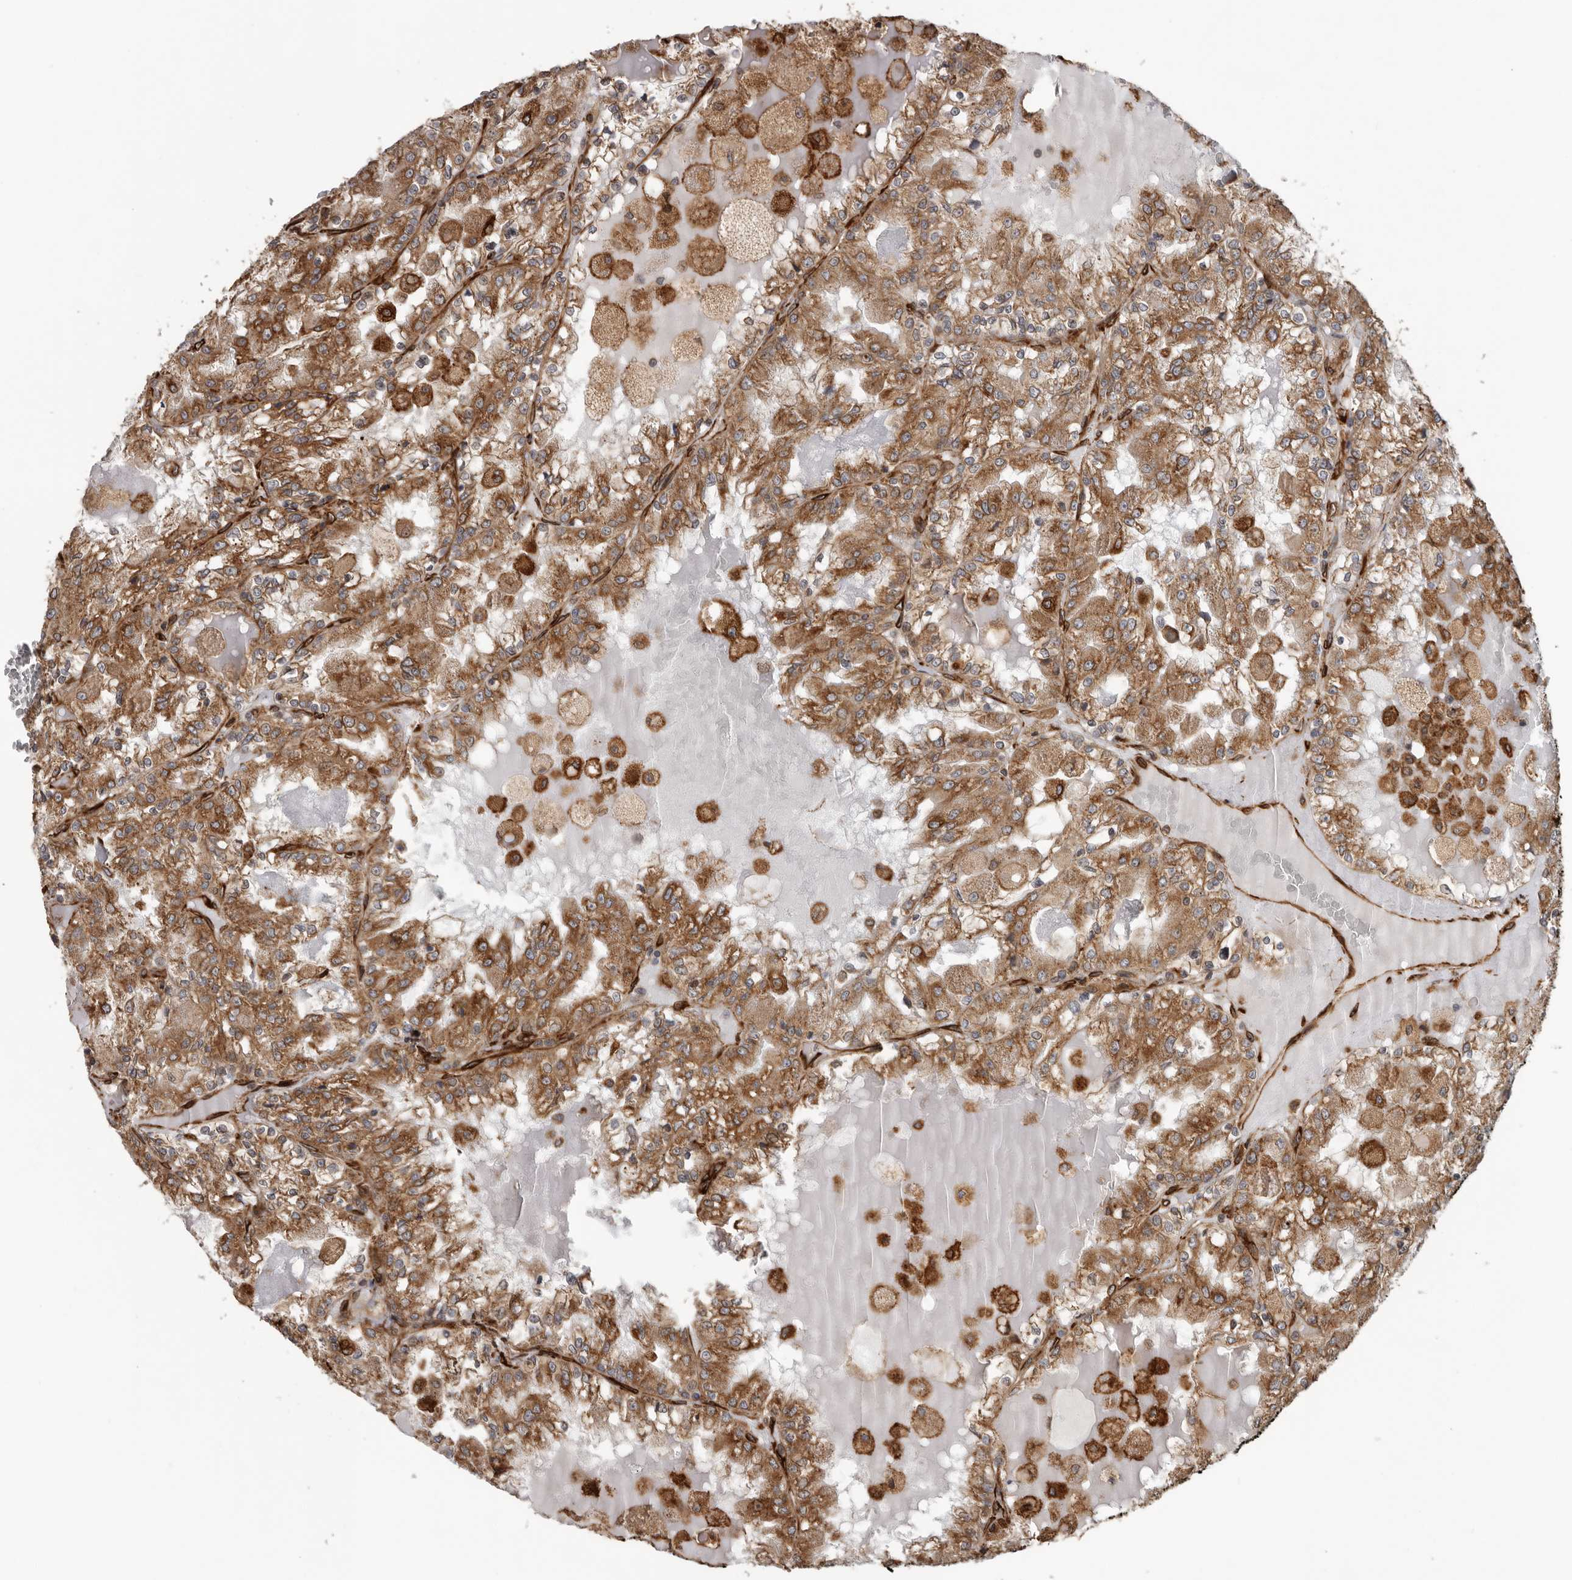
{"staining": {"intensity": "moderate", "quantity": ">75%", "location": "cytoplasmic/membranous"}, "tissue": "renal cancer", "cell_type": "Tumor cells", "image_type": "cancer", "snomed": [{"axis": "morphology", "description": "Adenocarcinoma, NOS"}, {"axis": "topography", "description": "Kidney"}], "caption": "Renal adenocarcinoma stained for a protein (brown) demonstrates moderate cytoplasmic/membranous positive expression in about >75% of tumor cells.", "gene": "CEP350", "patient": {"sex": "female", "age": 56}}